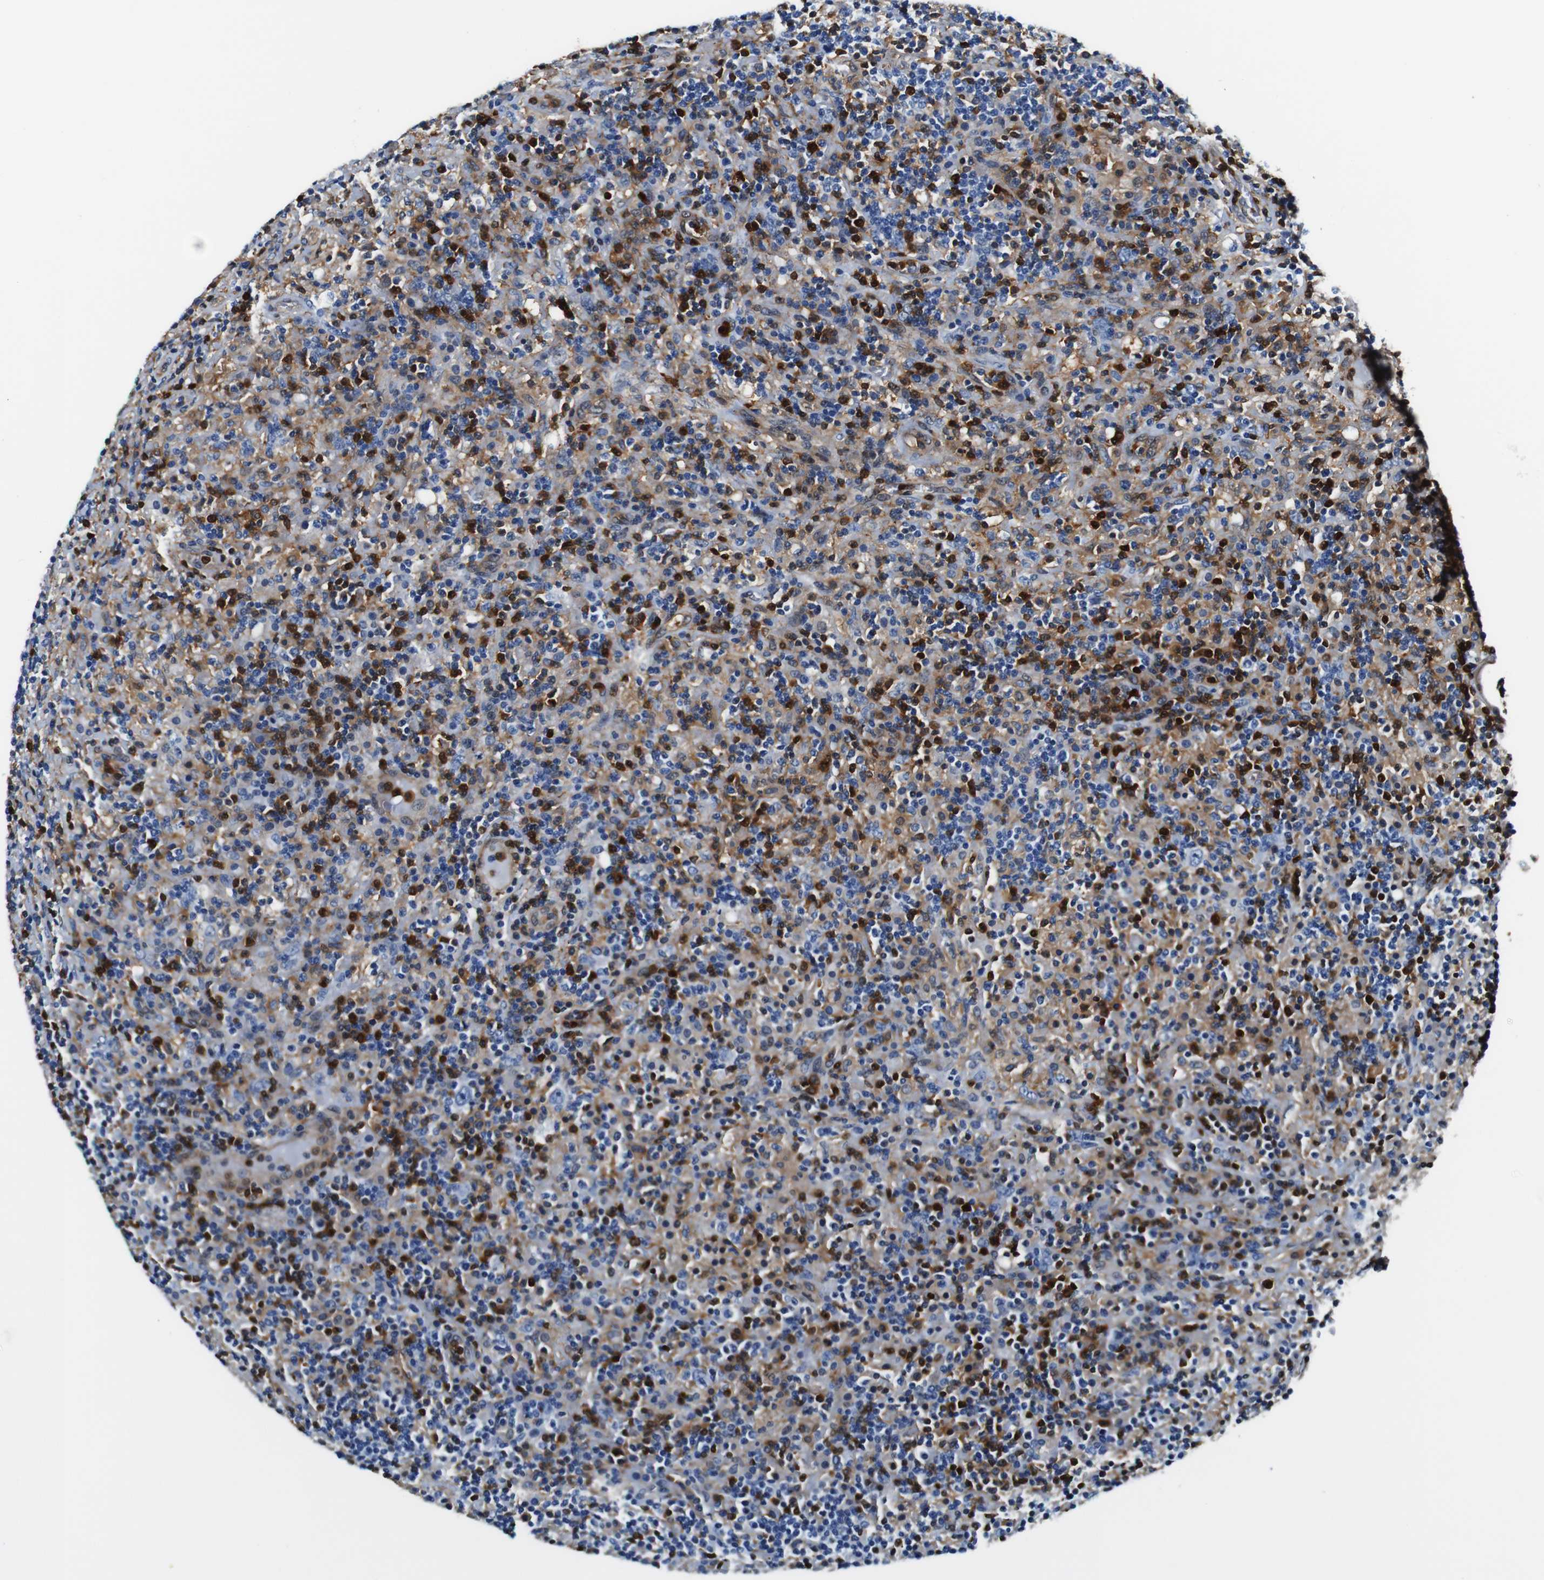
{"staining": {"intensity": "negative", "quantity": "none", "location": "none"}, "tissue": "lymphoma", "cell_type": "Tumor cells", "image_type": "cancer", "snomed": [{"axis": "morphology", "description": "Hodgkin's disease, NOS"}, {"axis": "topography", "description": "Lymph node"}], "caption": "Immunohistochemistry of lymphoma reveals no positivity in tumor cells.", "gene": "ANXA1", "patient": {"sex": "male", "age": 70}}